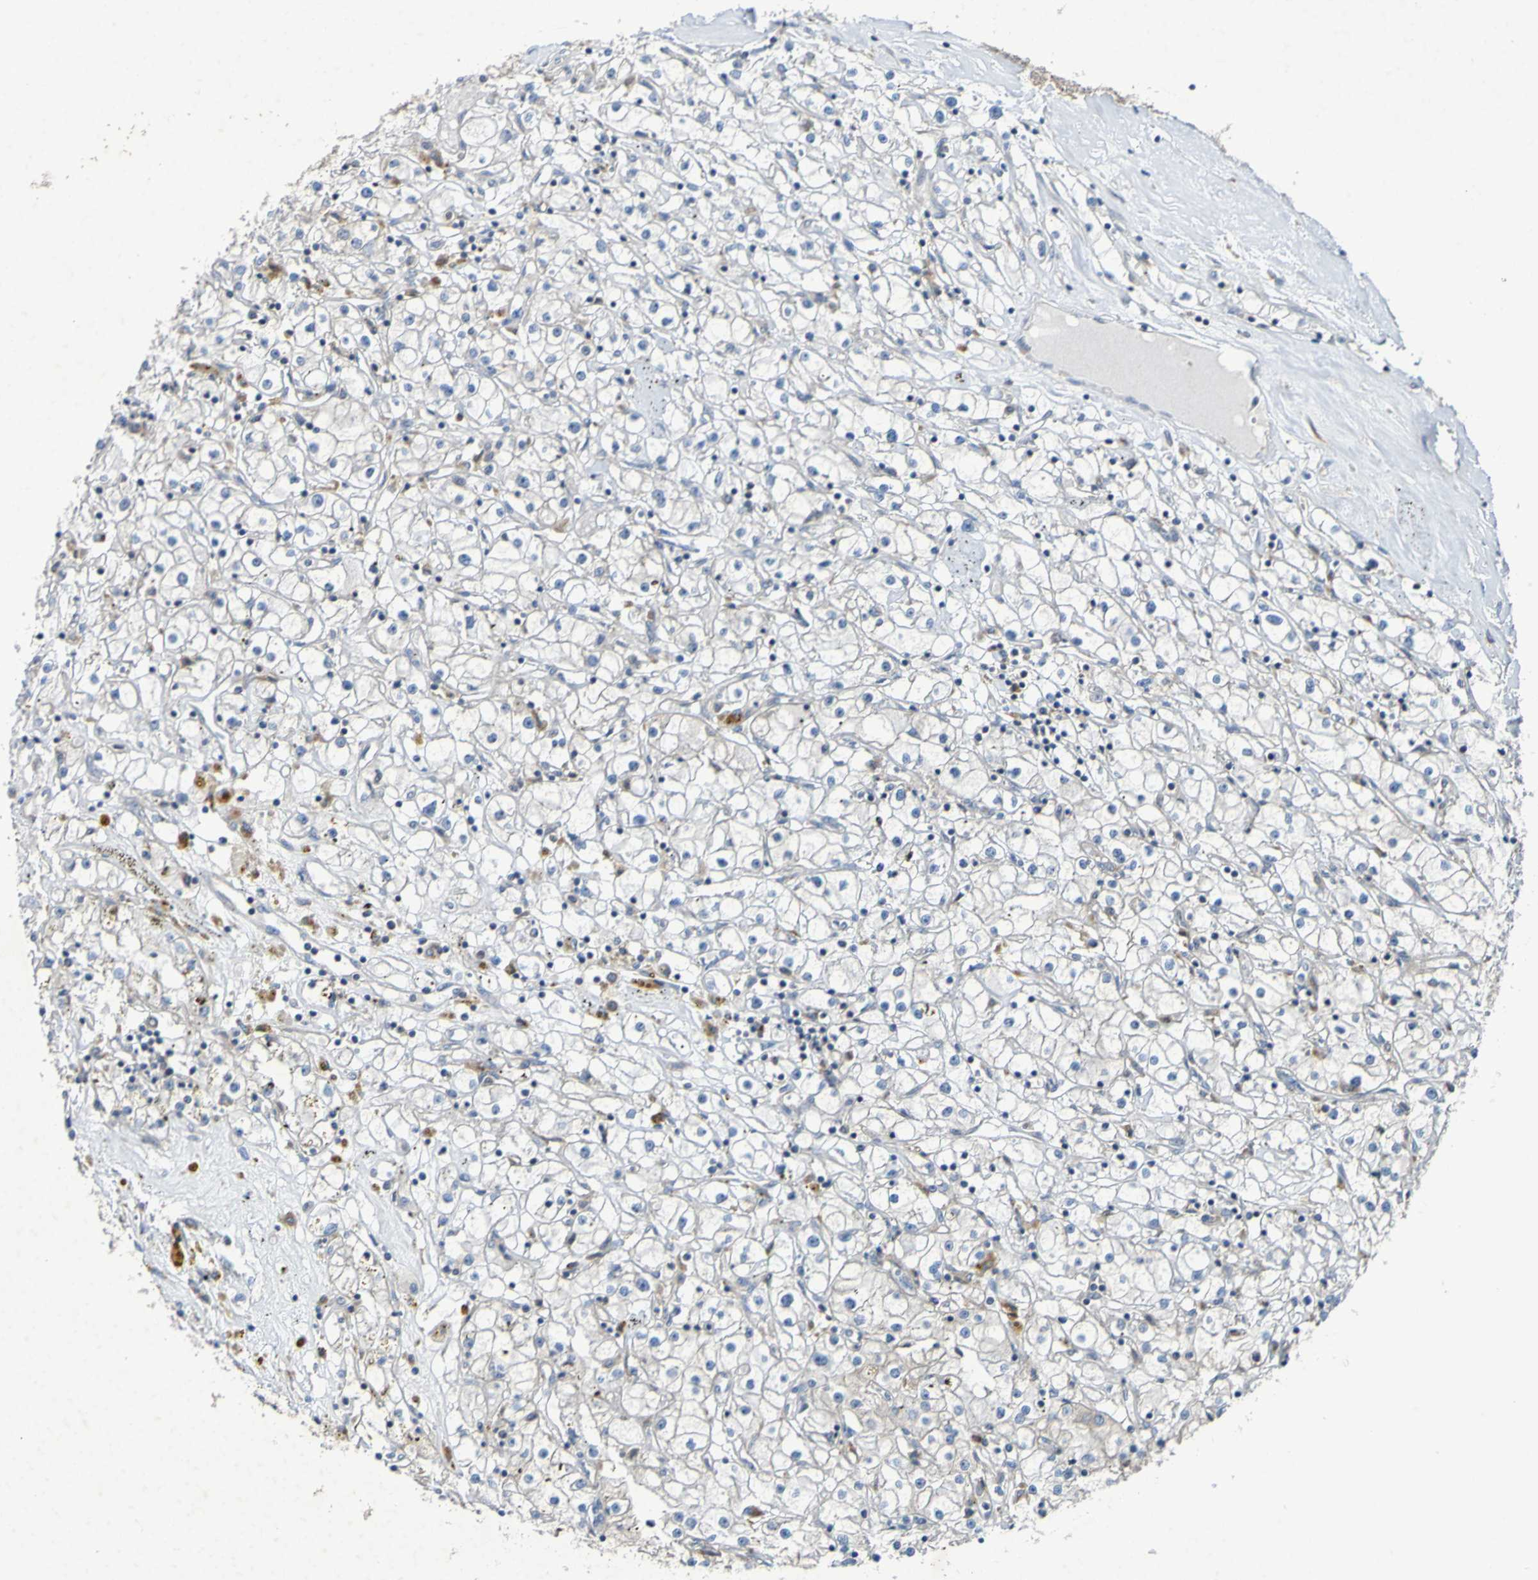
{"staining": {"intensity": "weak", "quantity": "<25%", "location": "cytoplasmic/membranous"}, "tissue": "renal cancer", "cell_type": "Tumor cells", "image_type": "cancer", "snomed": [{"axis": "morphology", "description": "Adenocarcinoma, NOS"}, {"axis": "topography", "description": "Kidney"}], "caption": "Immunohistochemistry (IHC) of human renal cancer (adenocarcinoma) exhibits no staining in tumor cells.", "gene": "SDK1", "patient": {"sex": "male", "age": 56}}